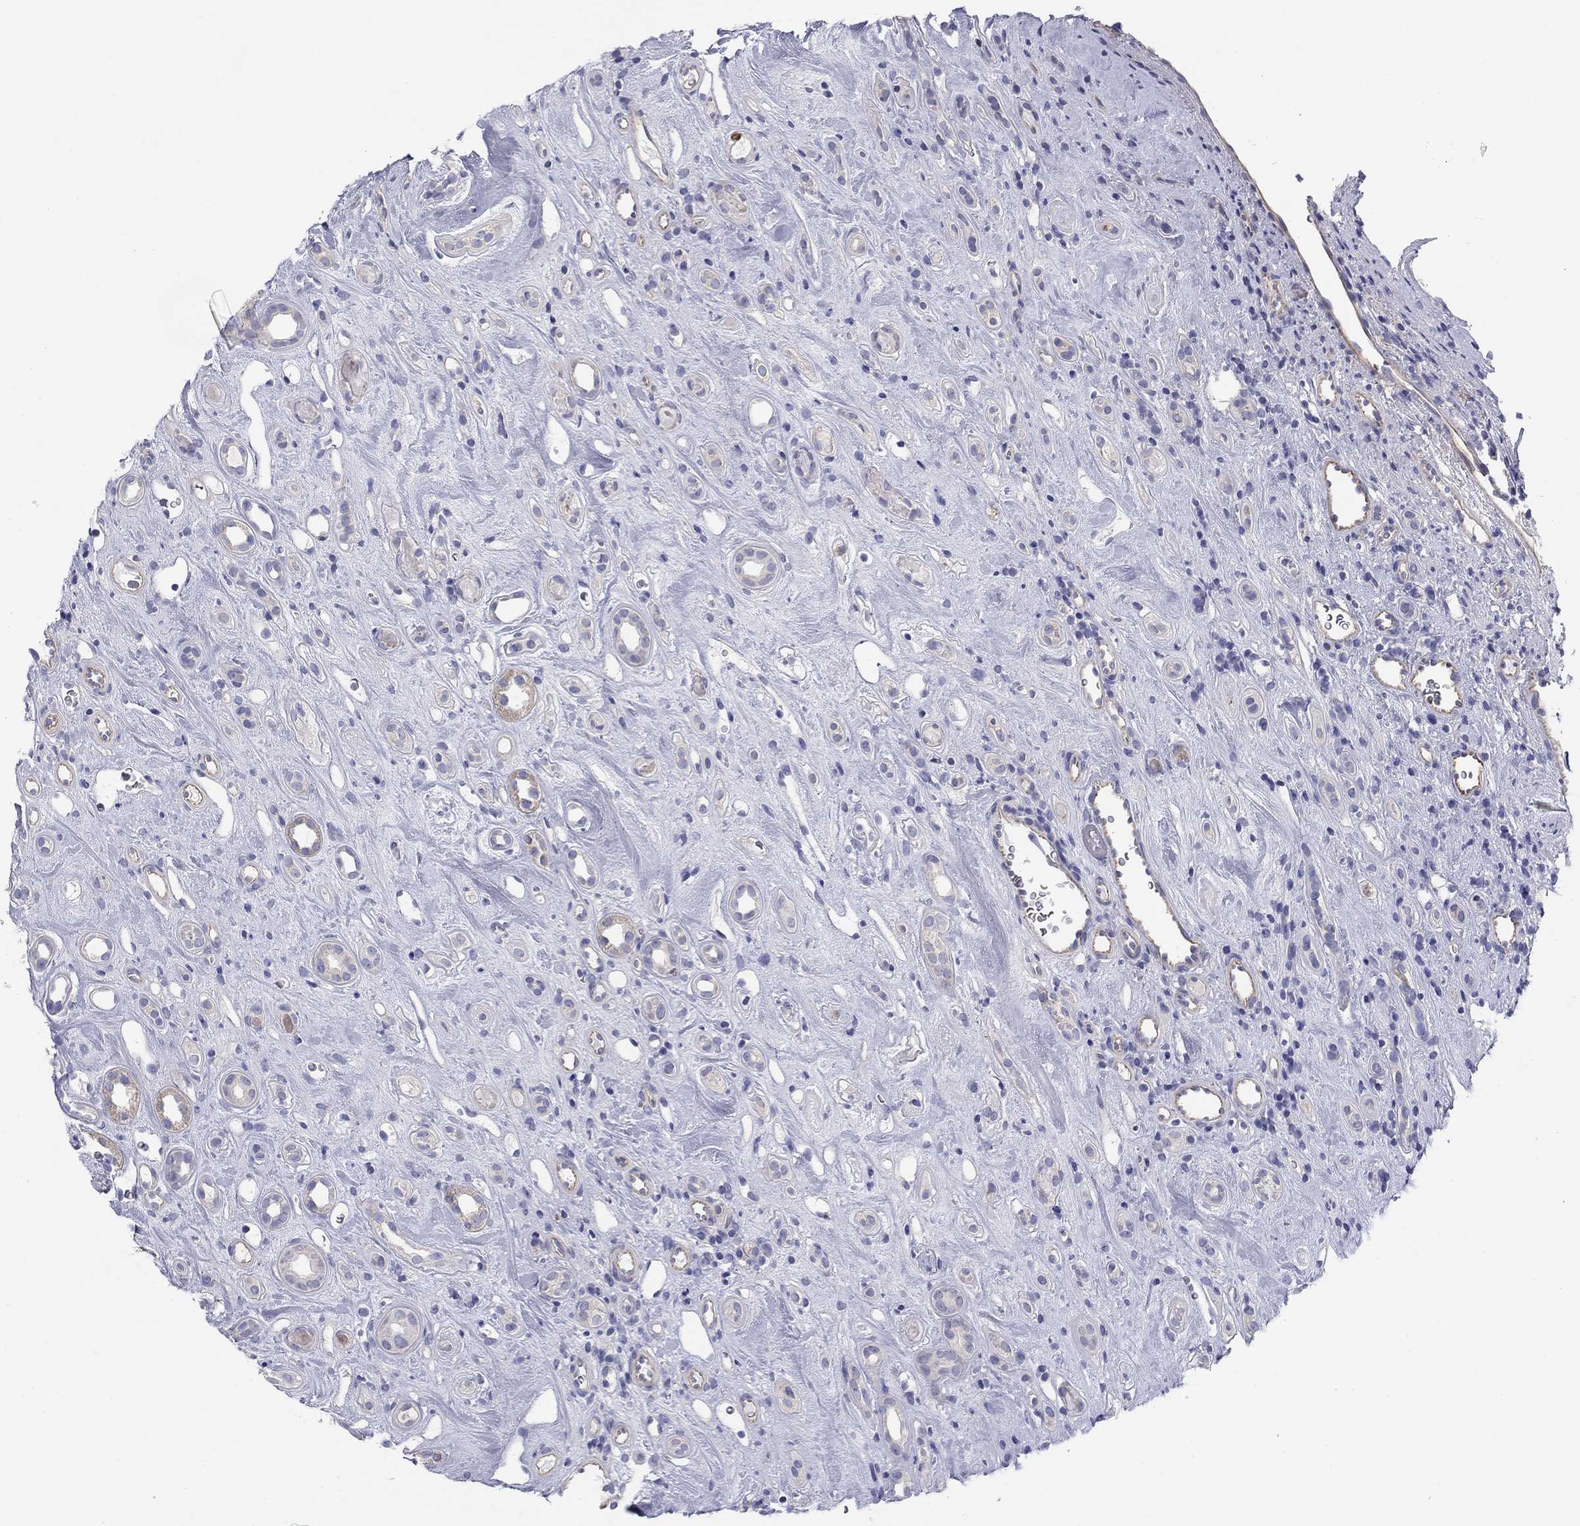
{"staining": {"intensity": "moderate", "quantity": "<25%", "location": "cytoplasmic/membranous"}, "tissue": "renal cancer", "cell_type": "Tumor cells", "image_type": "cancer", "snomed": [{"axis": "morphology", "description": "Adenocarcinoma, NOS"}, {"axis": "topography", "description": "Kidney"}], "caption": "Immunohistochemistry histopathology image of human renal cancer stained for a protein (brown), which exhibits low levels of moderate cytoplasmic/membranous expression in approximately <25% of tumor cells.", "gene": "SEPTIN3", "patient": {"sex": "female", "age": 89}}